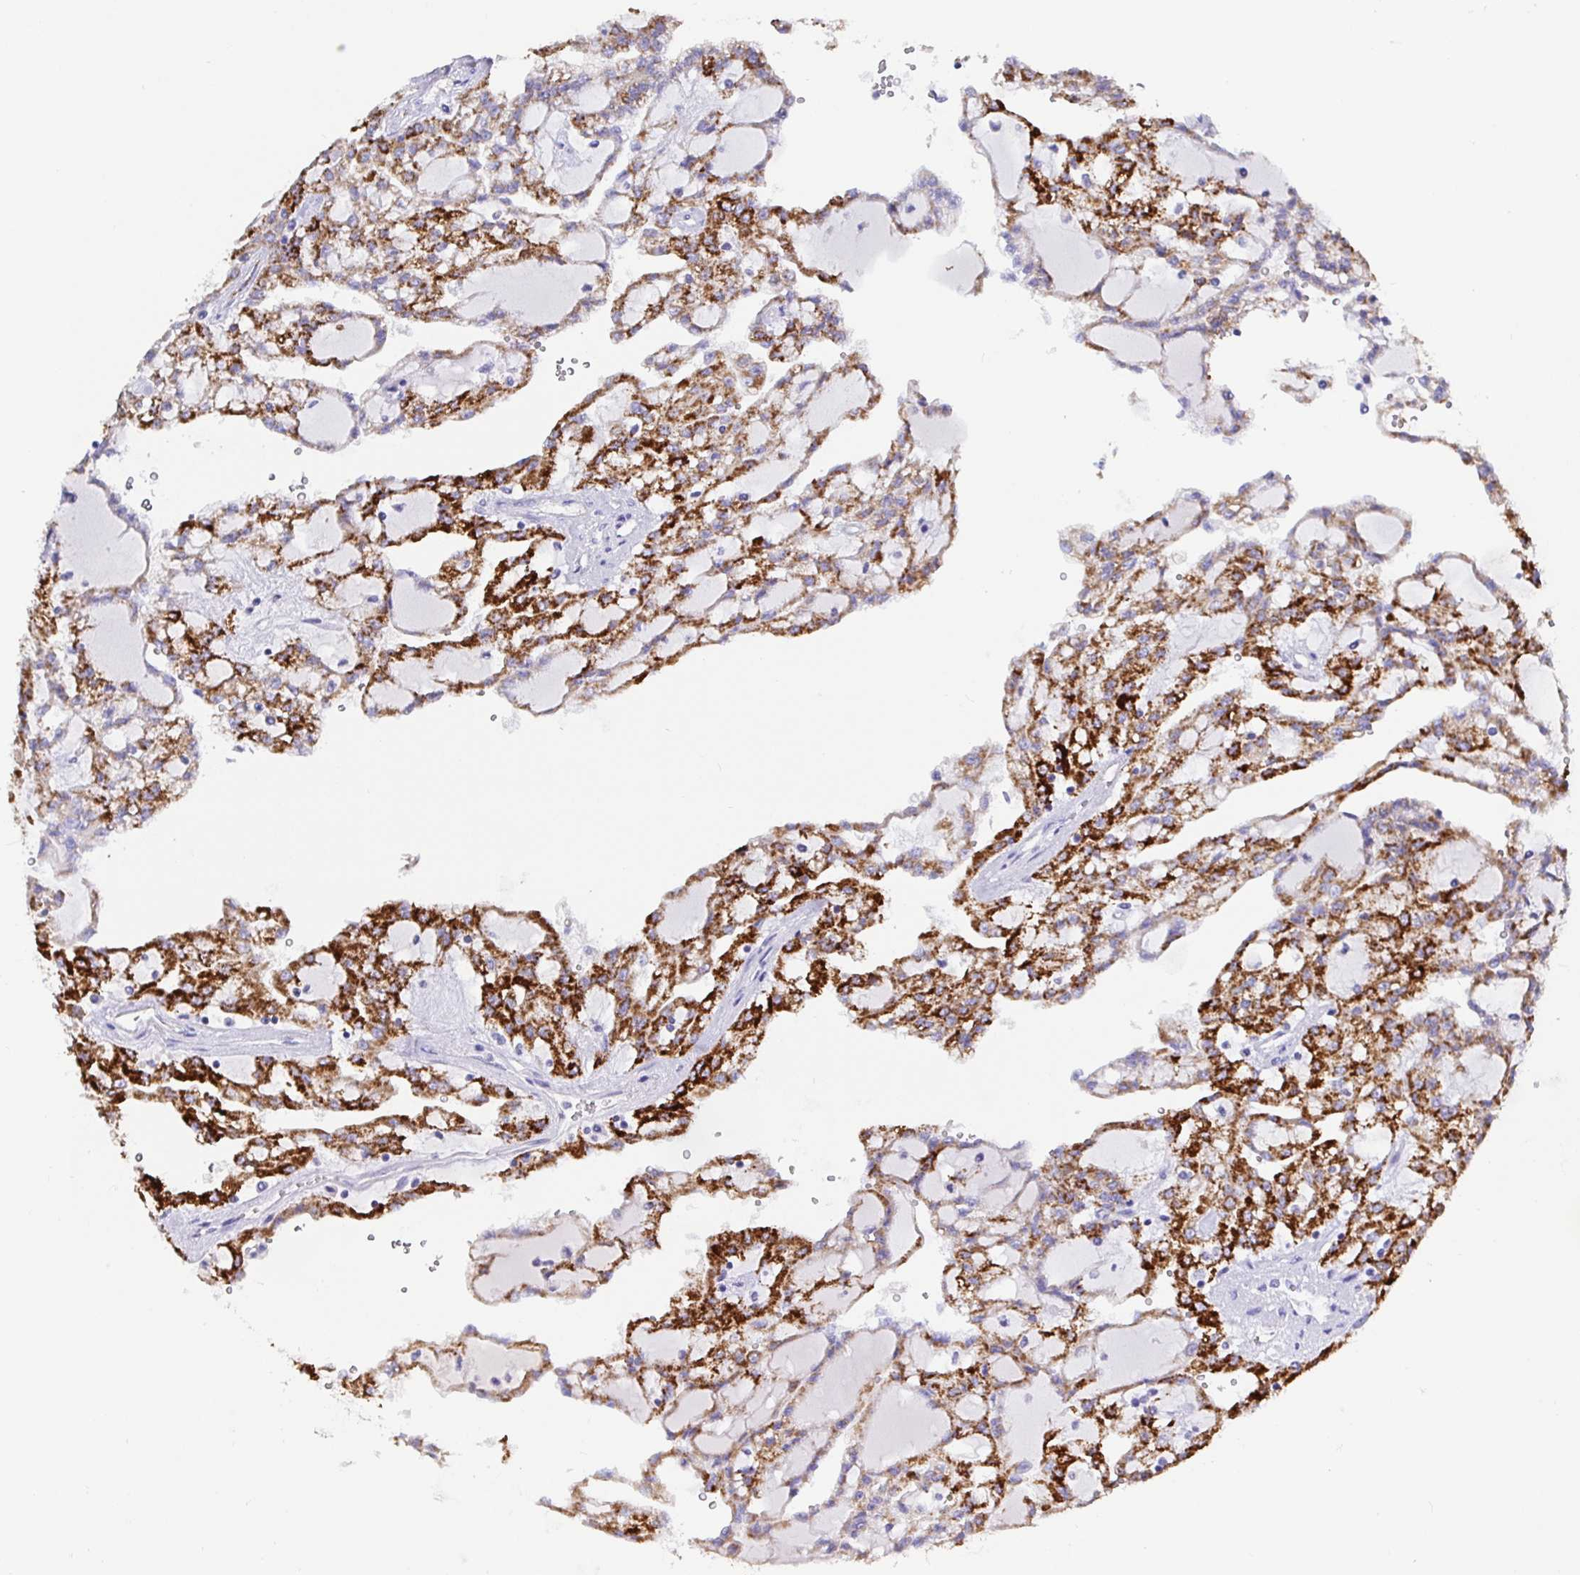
{"staining": {"intensity": "strong", "quantity": "25%-75%", "location": "cytoplasmic/membranous"}, "tissue": "renal cancer", "cell_type": "Tumor cells", "image_type": "cancer", "snomed": [{"axis": "morphology", "description": "Adenocarcinoma, NOS"}, {"axis": "topography", "description": "Kidney"}], "caption": "This image displays renal adenocarcinoma stained with immunohistochemistry (IHC) to label a protein in brown. The cytoplasmic/membranous of tumor cells show strong positivity for the protein. Nuclei are counter-stained blue.", "gene": "MAOA", "patient": {"sex": "male", "age": 63}}